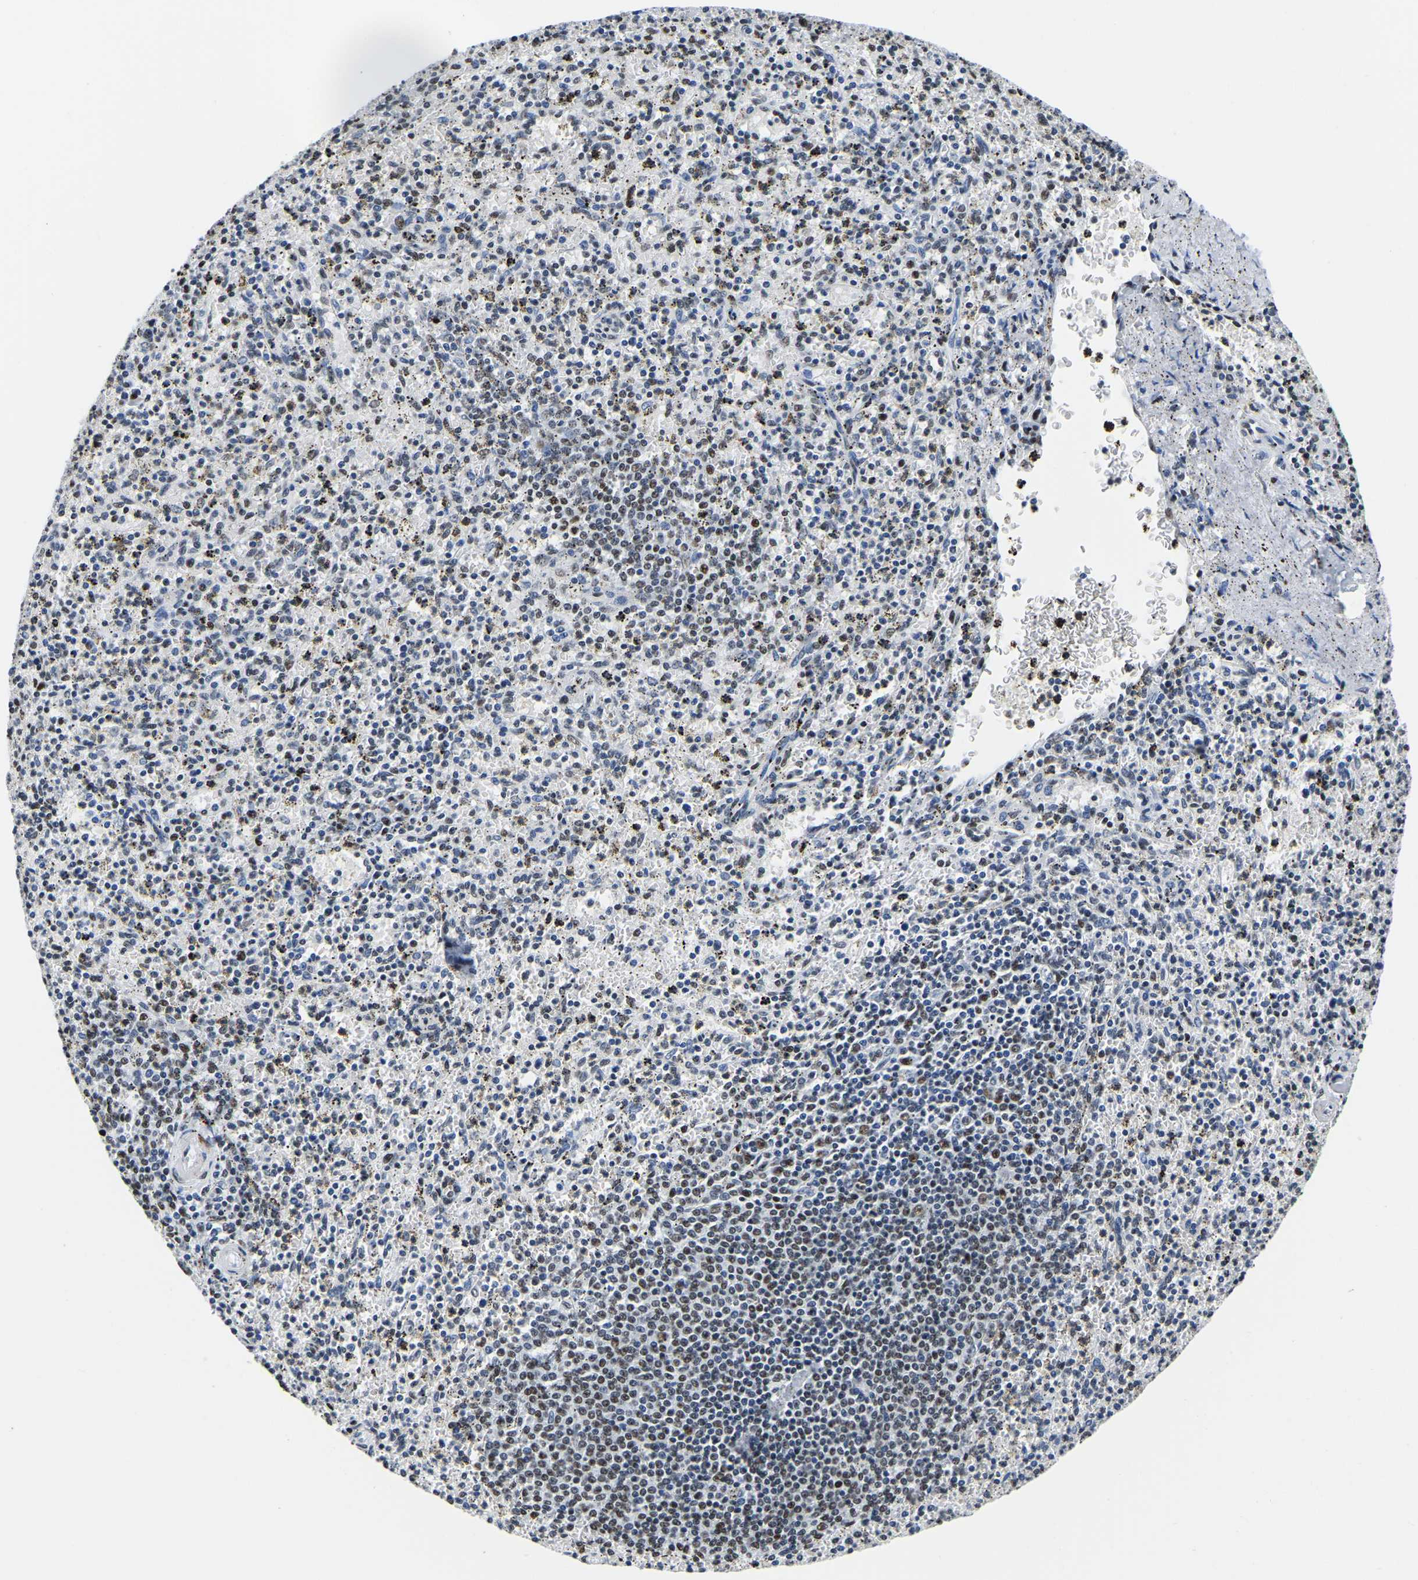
{"staining": {"intensity": "moderate", "quantity": "25%-75%", "location": "nuclear"}, "tissue": "spleen", "cell_type": "Cells in red pulp", "image_type": "normal", "snomed": [{"axis": "morphology", "description": "Normal tissue, NOS"}, {"axis": "topography", "description": "Spleen"}], "caption": "High-power microscopy captured an immunohistochemistry (IHC) micrograph of benign spleen, revealing moderate nuclear staining in approximately 25%-75% of cells in red pulp. (Stains: DAB (3,3'-diaminobenzidine) in brown, nuclei in blue, Microscopy: brightfield microscopy at high magnification).", "gene": "UBA1", "patient": {"sex": "male", "age": 72}}